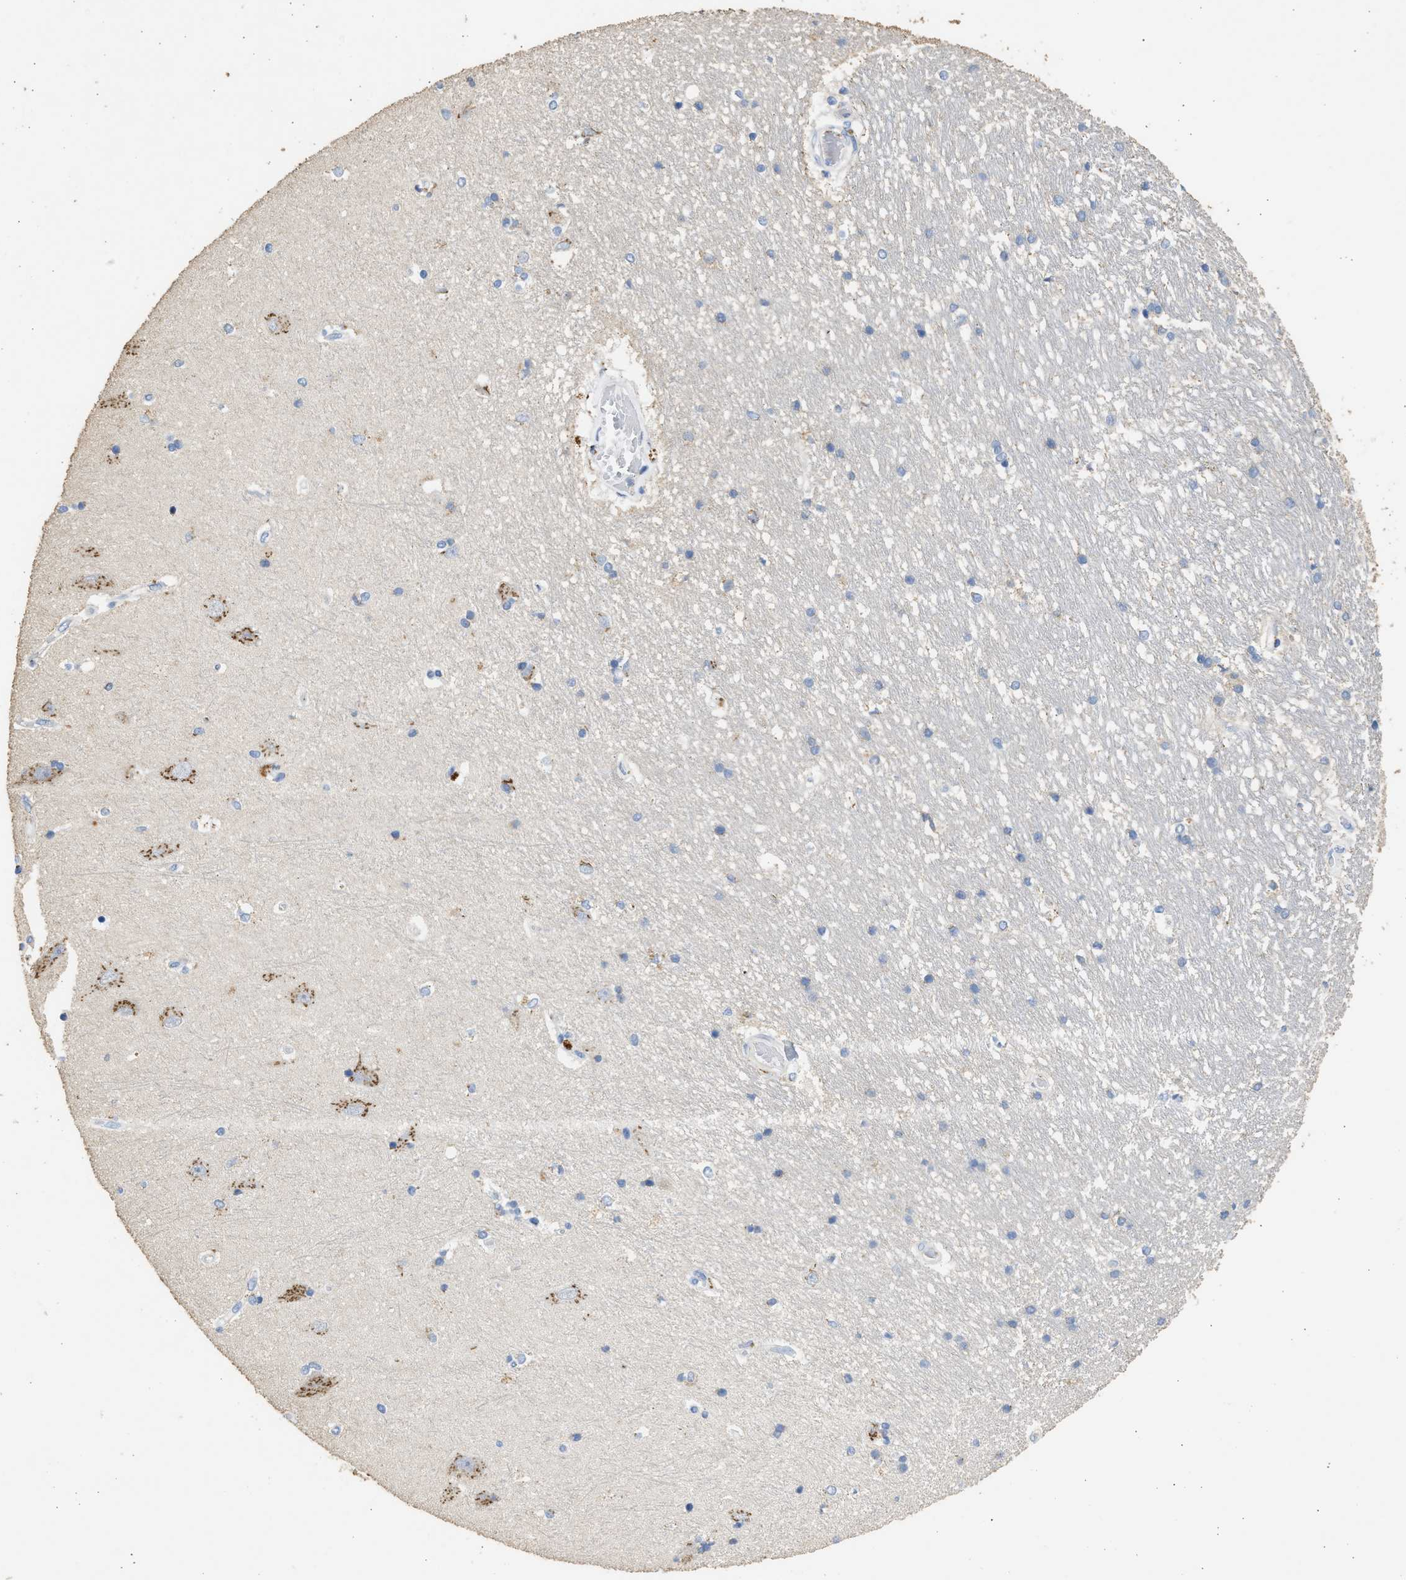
{"staining": {"intensity": "negative", "quantity": "none", "location": "none"}, "tissue": "hippocampus", "cell_type": "Glial cells", "image_type": "normal", "snomed": [{"axis": "morphology", "description": "Normal tissue, NOS"}, {"axis": "topography", "description": "Hippocampus"}], "caption": "Benign hippocampus was stained to show a protein in brown. There is no significant staining in glial cells. The staining was performed using DAB (3,3'-diaminobenzidine) to visualize the protein expression in brown, while the nuclei were stained in blue with hematoxylin (Magnification: 20x).", "gene": "IPO8", "patient": {"sex": "male", "age": 45}}